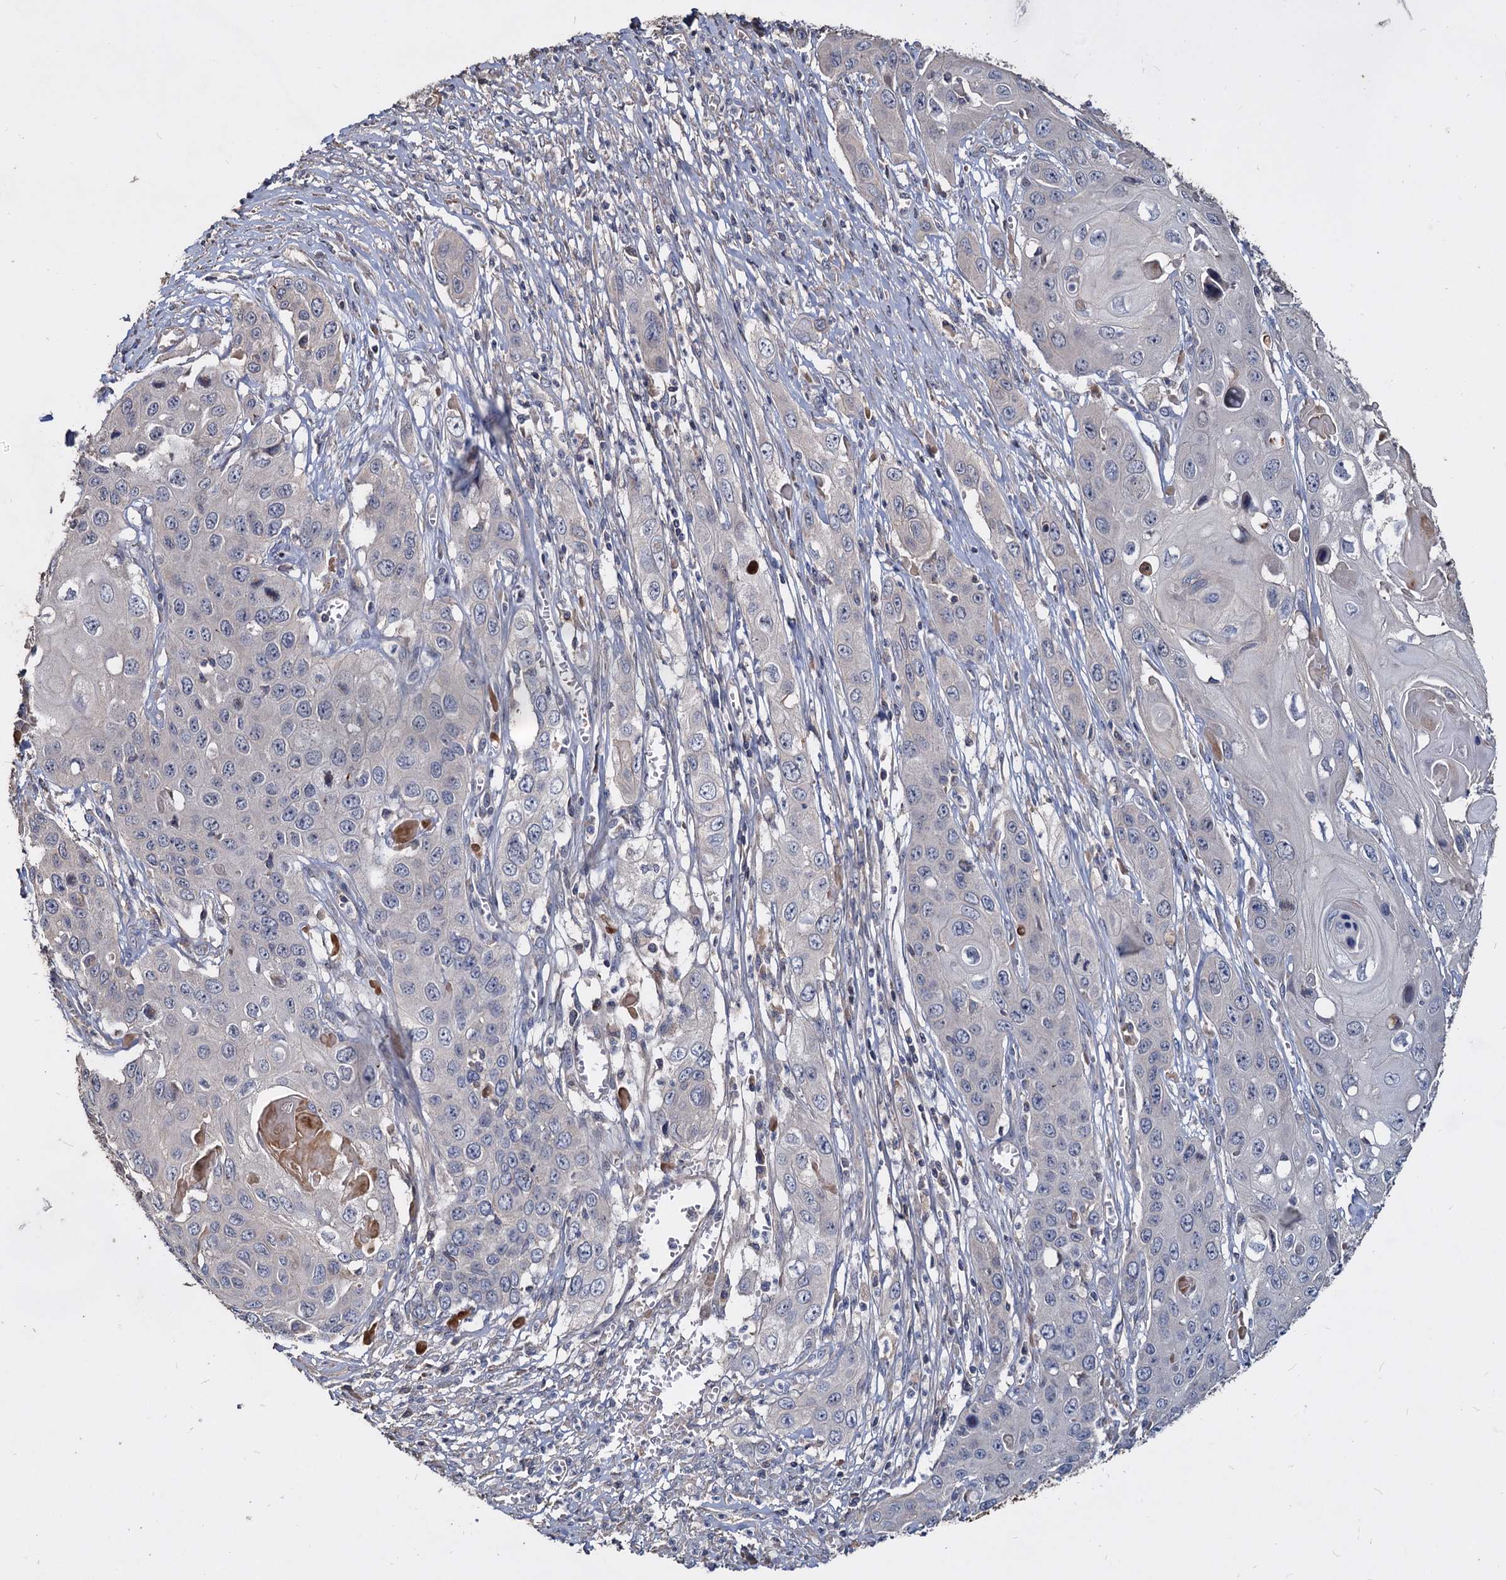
{"staining": {"intensity": "negative", "quantity": "none", "location": "none"}, "tissue": "skin cancer", "cell_type": "Tumor cells", "image_type": "cancer", "snomed": [{"axis": "morphology", "description": "Squamous cell carcinoma, NOS"}, {"axis": "topography", "description": "Skin"}], "caption": "Tumor cells are negative for protein expression in human skin cancer (squamous cell carcinoma).", "gene": "DEPDC4", "patient": {"sex": "male", "age": 55}}